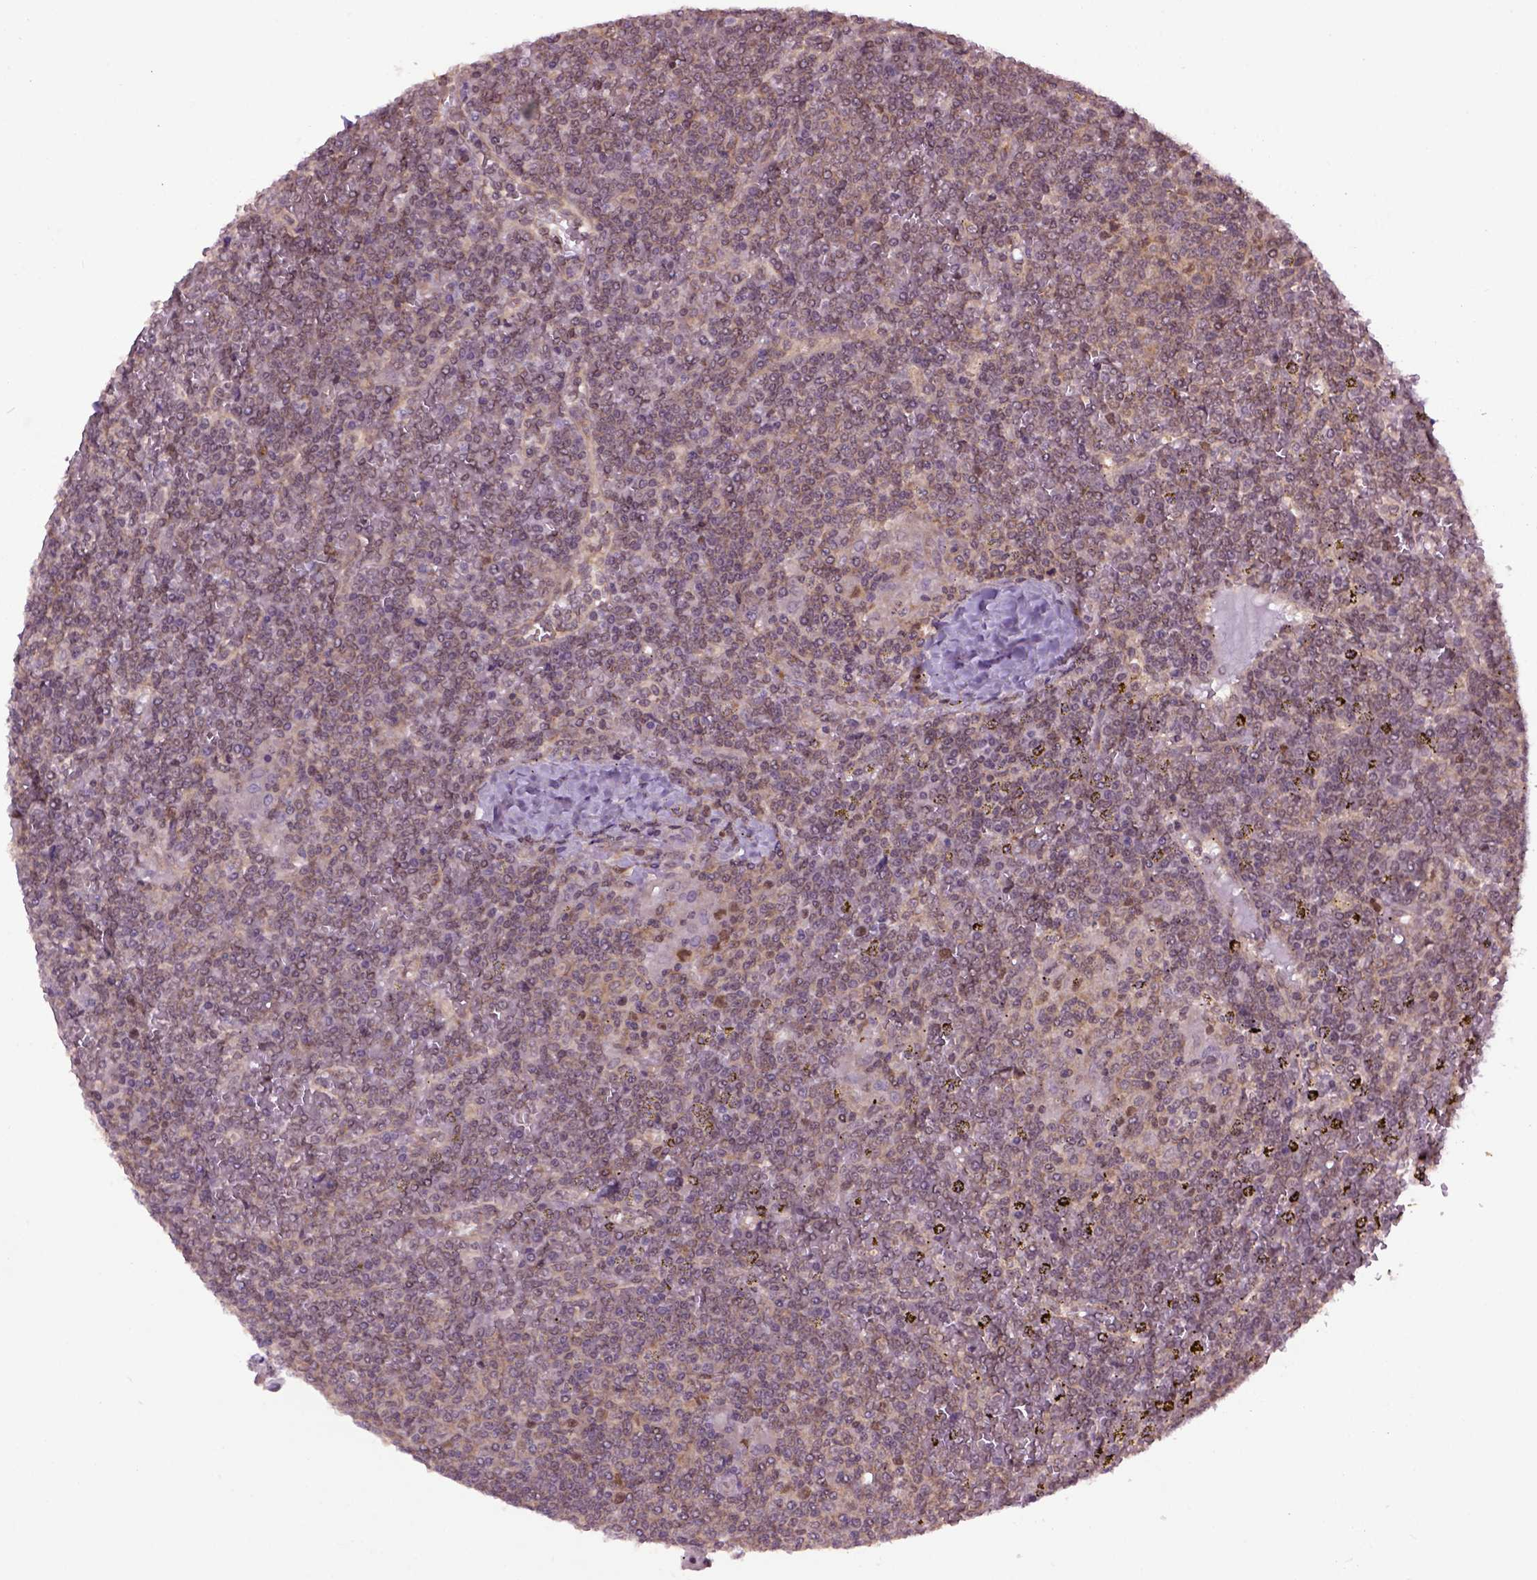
{"staining": {"intensity": "moderate", "quantity": ">75%", "location": "cytoplasmic/membranous"}, "tissue": "lymphoma", "cell_type": "Tumor cells", "image_type": "cancer", "snomed": [{"axis": "morphology", "description": "Malignant lymphoma, non-Hodgkin's type, Low grade"}, {"axis": "topography", "description": "Spleen"}], "caption": "Lymphoma tissue exhibits moderate cytoplasmic/membranous staining in about >75% of tumor cells", "gene": "WDR48", "patient": {"sex": "female", "age": 19}}